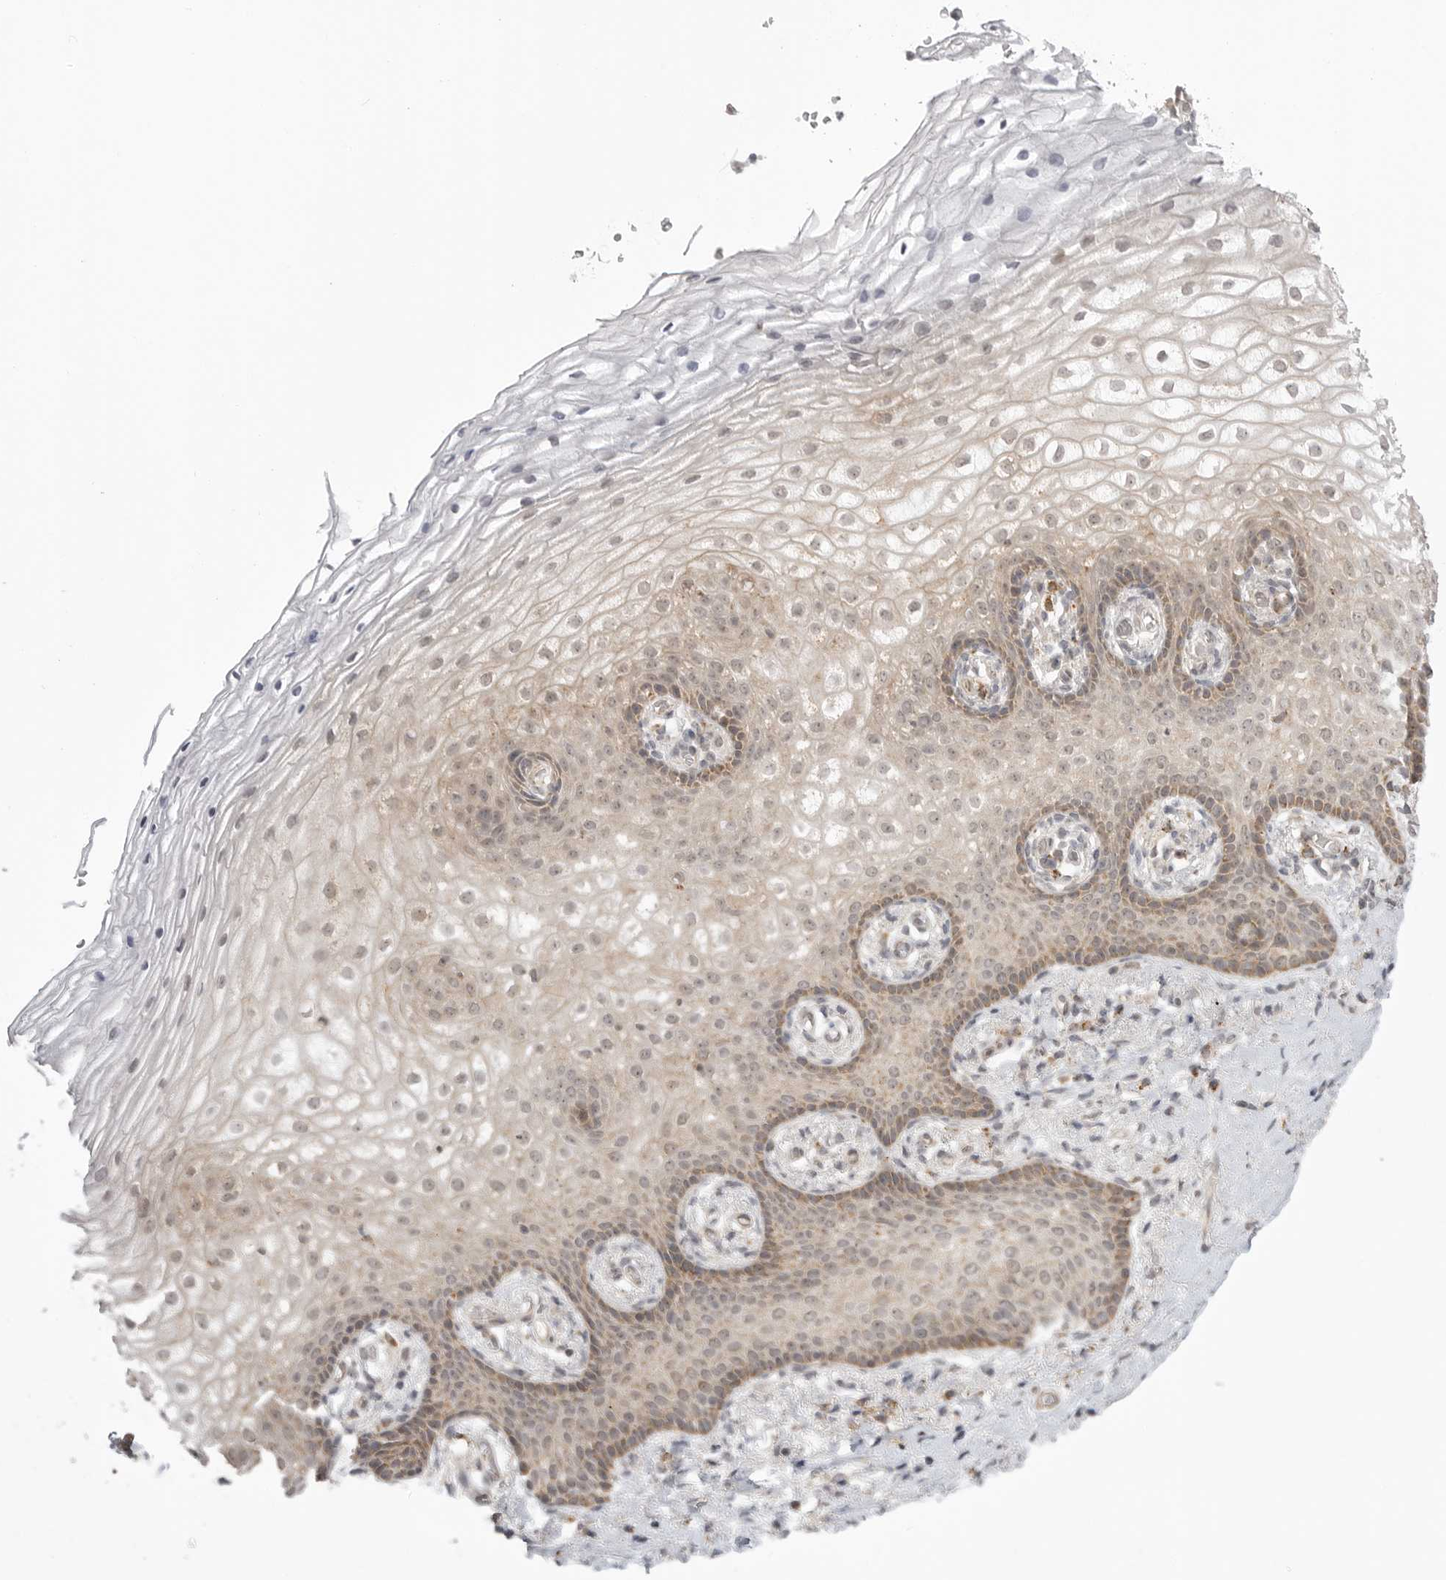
{"staining": {"intensity": "weak", "quantity": "25%-75%", "location": "cytoplasmic/membranous,nuclear"}, "tissue": "vagina", "cell_type": "Squamous epithelial cells", "image_type": "normal", "snomed": [{"axis": "morphology", "description": "Normal tissue, NOS"}, {"axis": "topography", "description": "Vagina"}], "caption": "IHC photomicrograph of benign vagina: human vagina stained using IHC demonstrates low levels of weak protein expression localized specifically in the cytoplasmic/membranous,nuclear of squamous epithelial cells, appearing as a cytoplasmic/membranous,nuclear brown color.", "gene": "KALRN", "patient": {"sex": "female", "age": 60}}